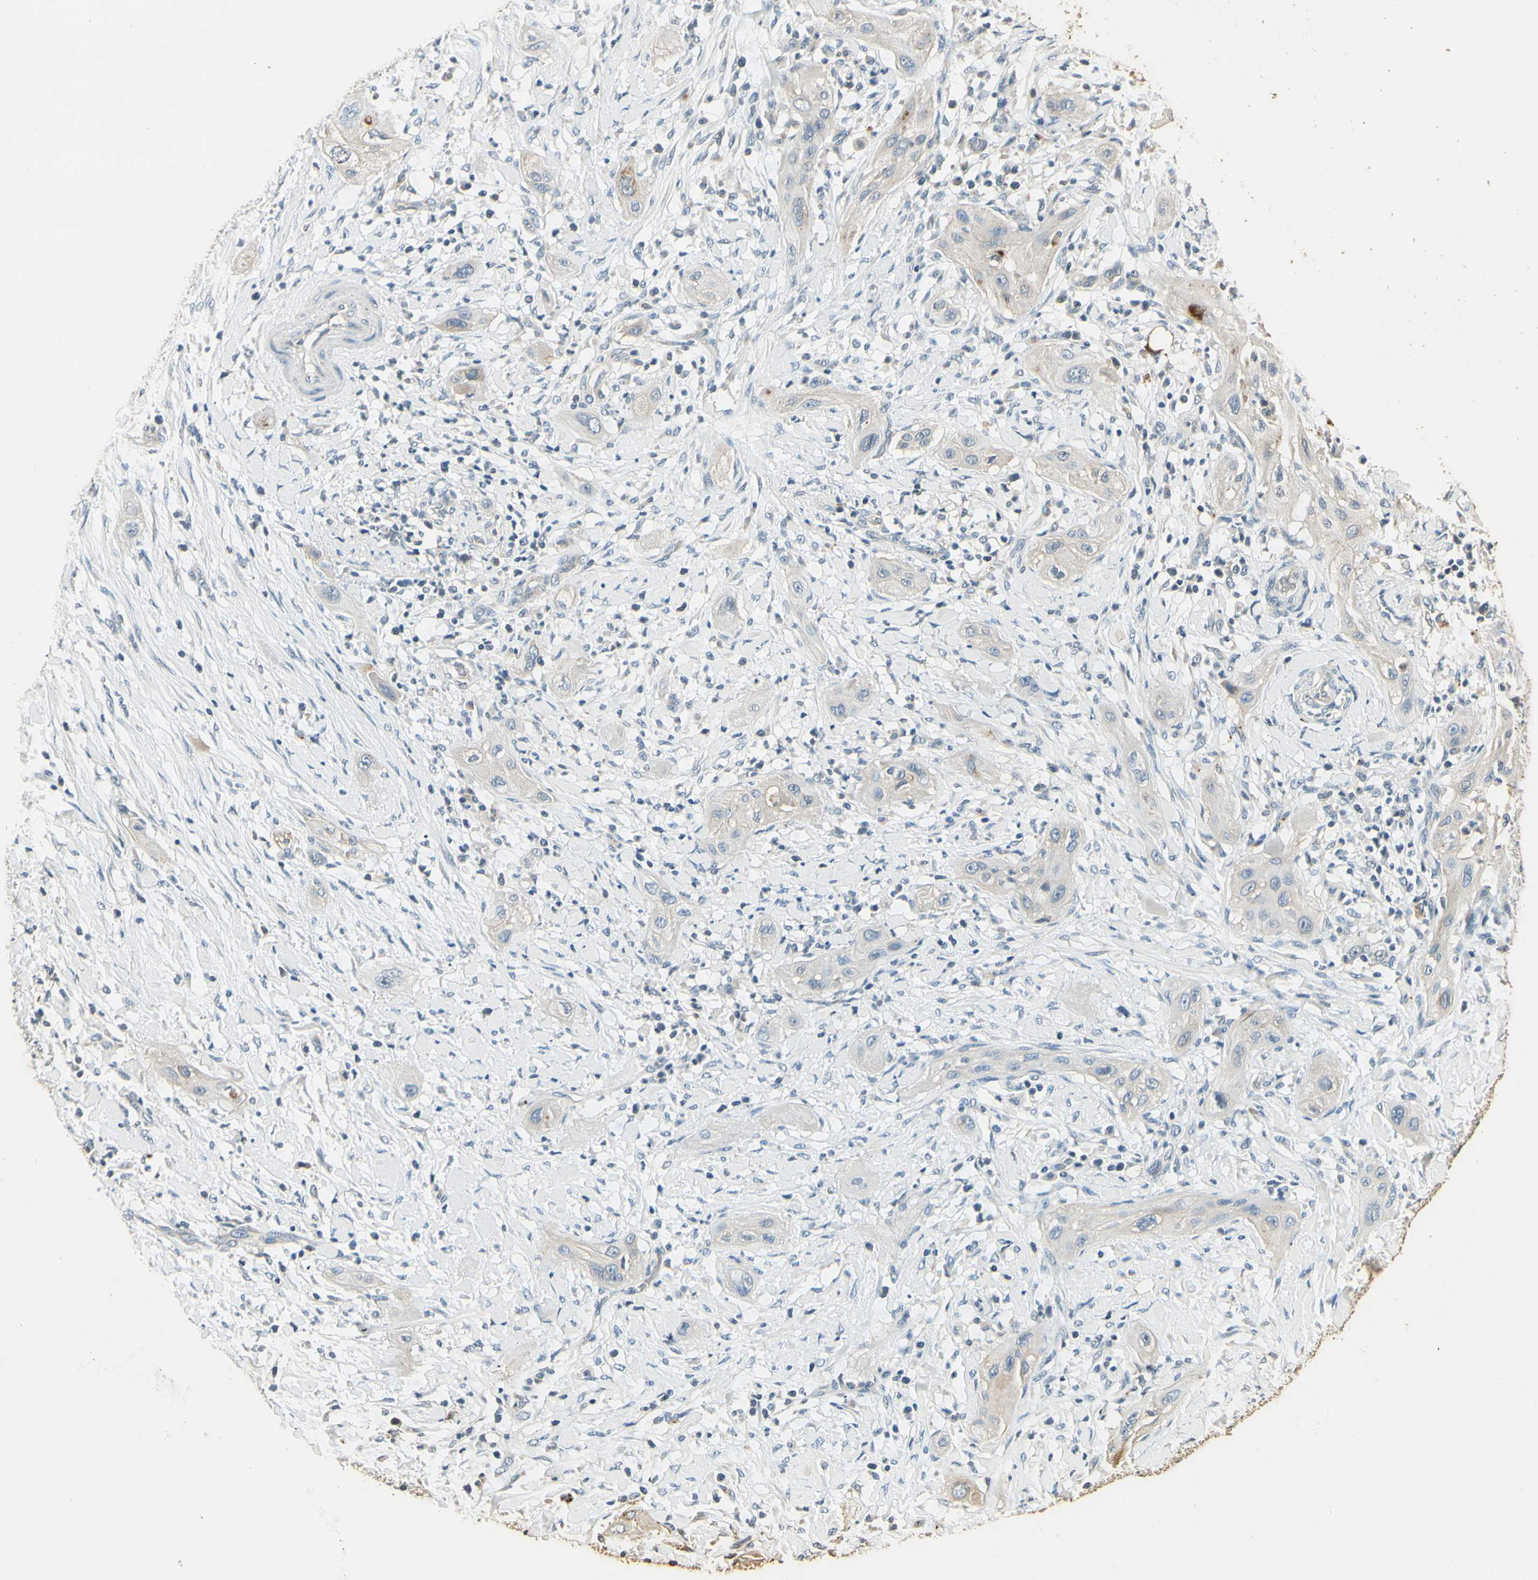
{"staining": {"intensity": "negative", "quantity": "none", "location": "none"}, "tissue": "lung cancer", "cell_type": "Tumor cells", "image_type": "cancer", "snomed": [{"axis": "morphology", "description": "Squamous cell carcinoma, NOS"}, {"axis": "topography", "description": "Lung"}], "caption": "This is a image of IHC staining of lung squamous cell carcinoma, which shows no staining in tumor cells.", "gene": "ARHGEF17", "patient": {"sex": "female", "age": 47}}